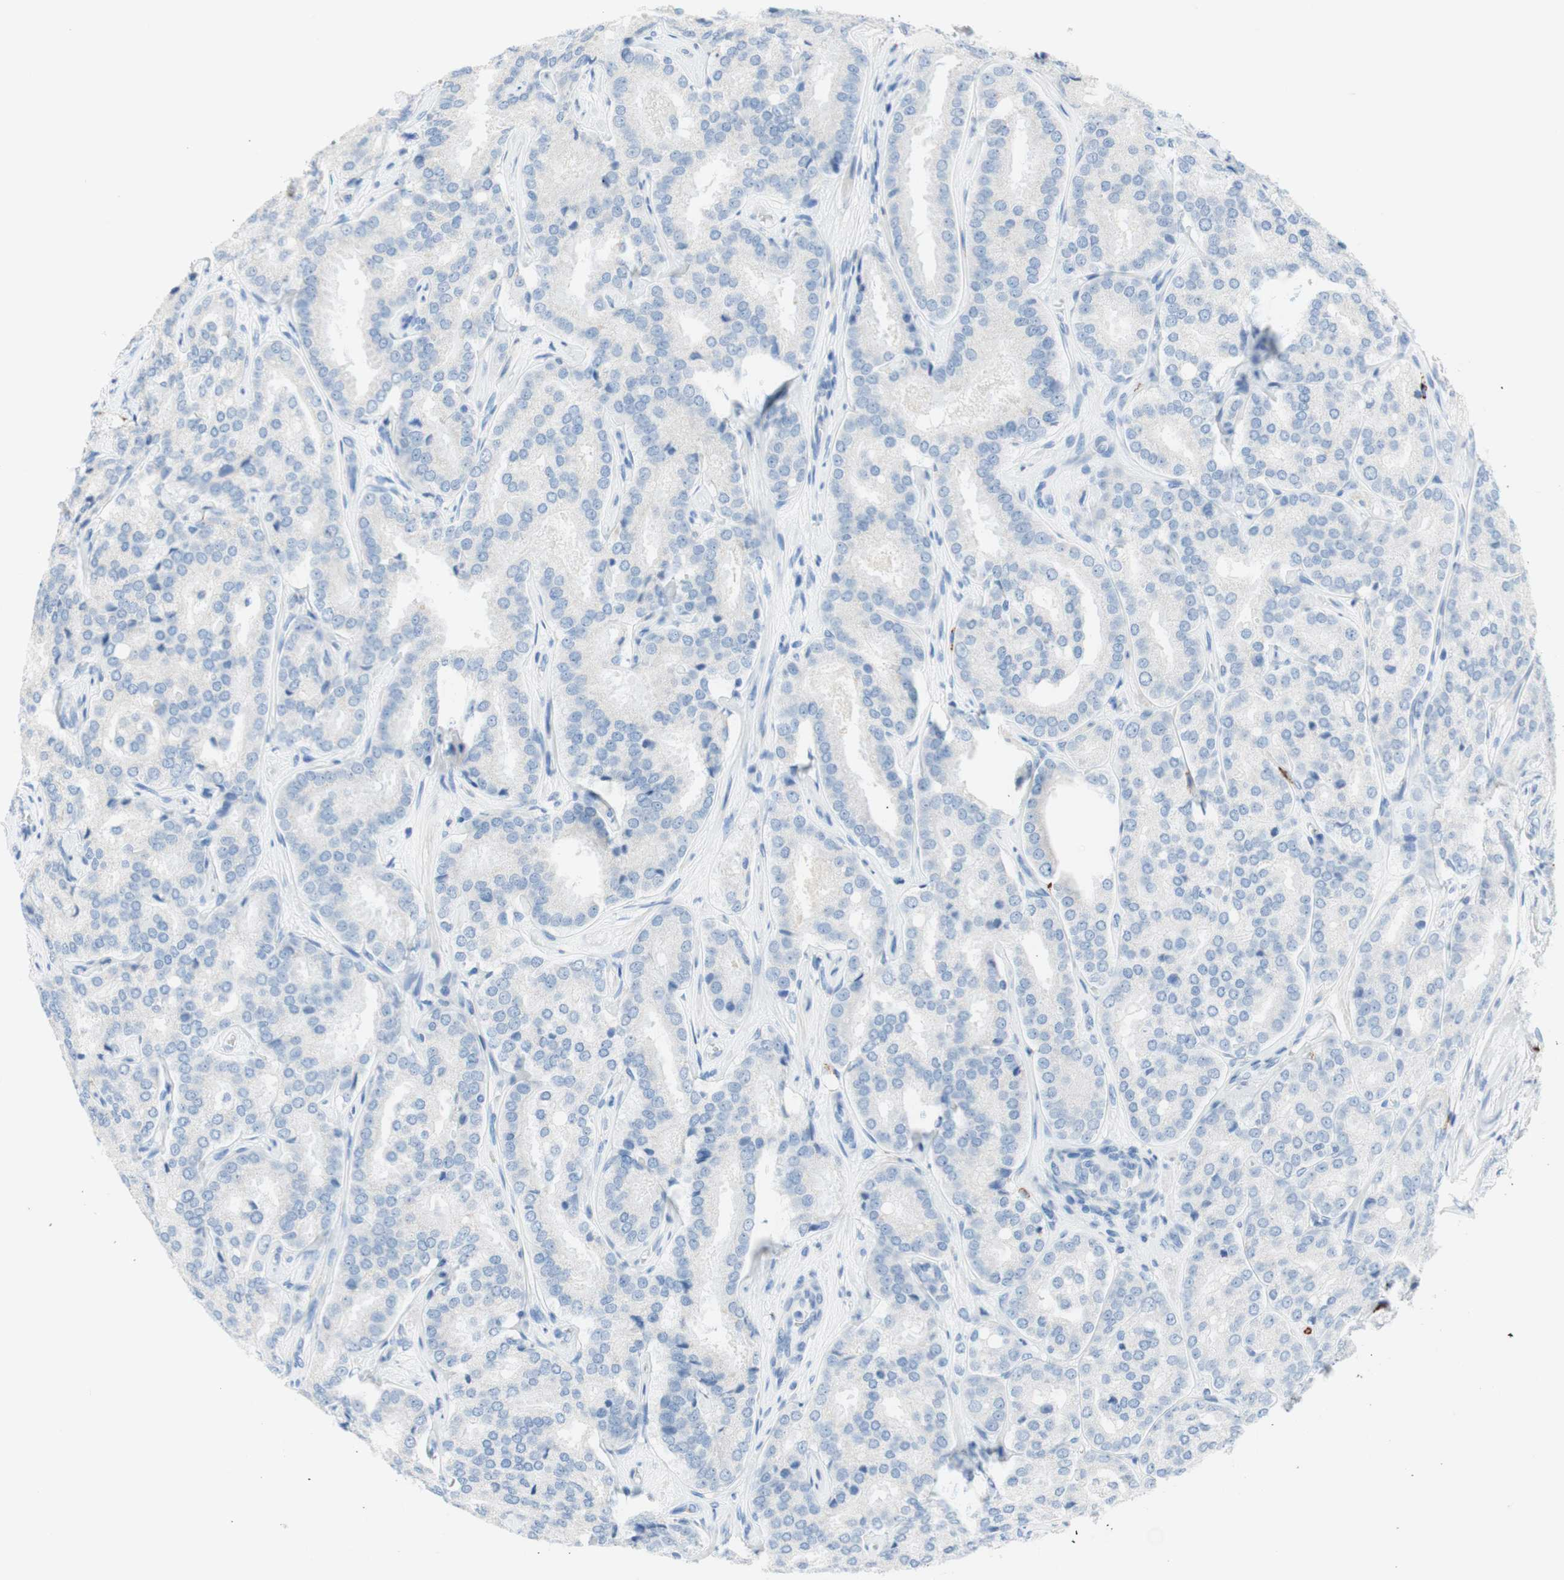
{"staining": {"intensity": "negative", "quantity": "none", "location": "none"}, "tissue": "prostate cancer", "cell_type": "Tumor cells", "image_type": "cancer", "snomed": [{"axis": "morphology", "description": "Adenocarcinoma, High grade"}, {"axis": "topography", "description": "Prostate"}], "caption": "There is no significant expression in tumor cells of prostate high-grade adenocarcinoma.", "gene": "CEACAM1", "patient": {"sex": "male", "age": 65}}